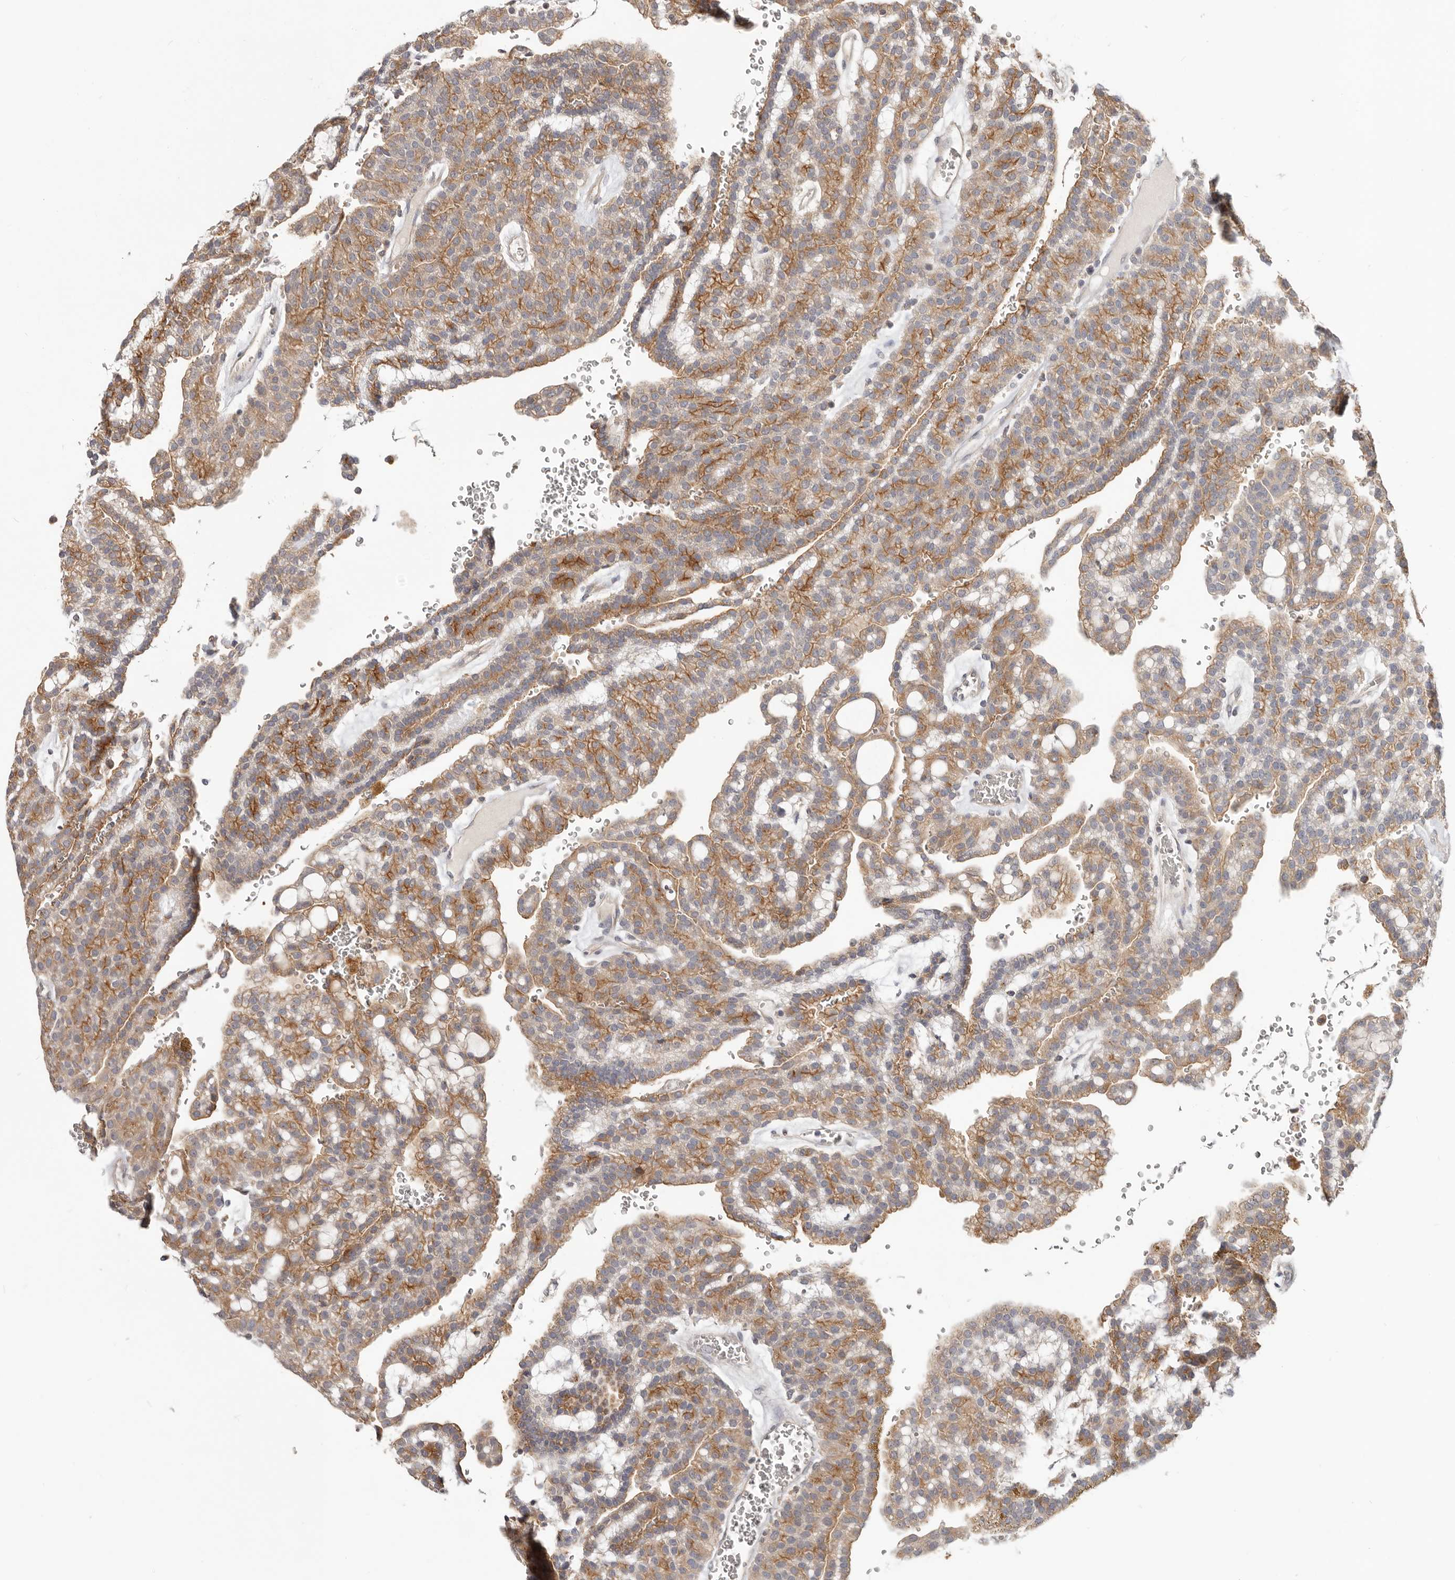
{"staining": {"intensity": "moderate", "quantity": ">75%", "location": "cytoplasmic/membranous"}, "tissue": "renal cancer", "cell_type": "Tumor cells", "image_type": "cancer", "snomed": [{"axis": "morphology", "description": "Adenocarcinoma, NOS"}, {"axis": "topography", "description": "Kidney"}], "caption": "Tumor cells demonstrate medium levels of moderate cytoplasmic/membranous positivity in about >75% of cells in renal adenocarcinoma. (DAB = brown stain, brightfield microscopy at high magnification).", "gene": "LRP6", "patient": {"sex": "male", "age": 63}}